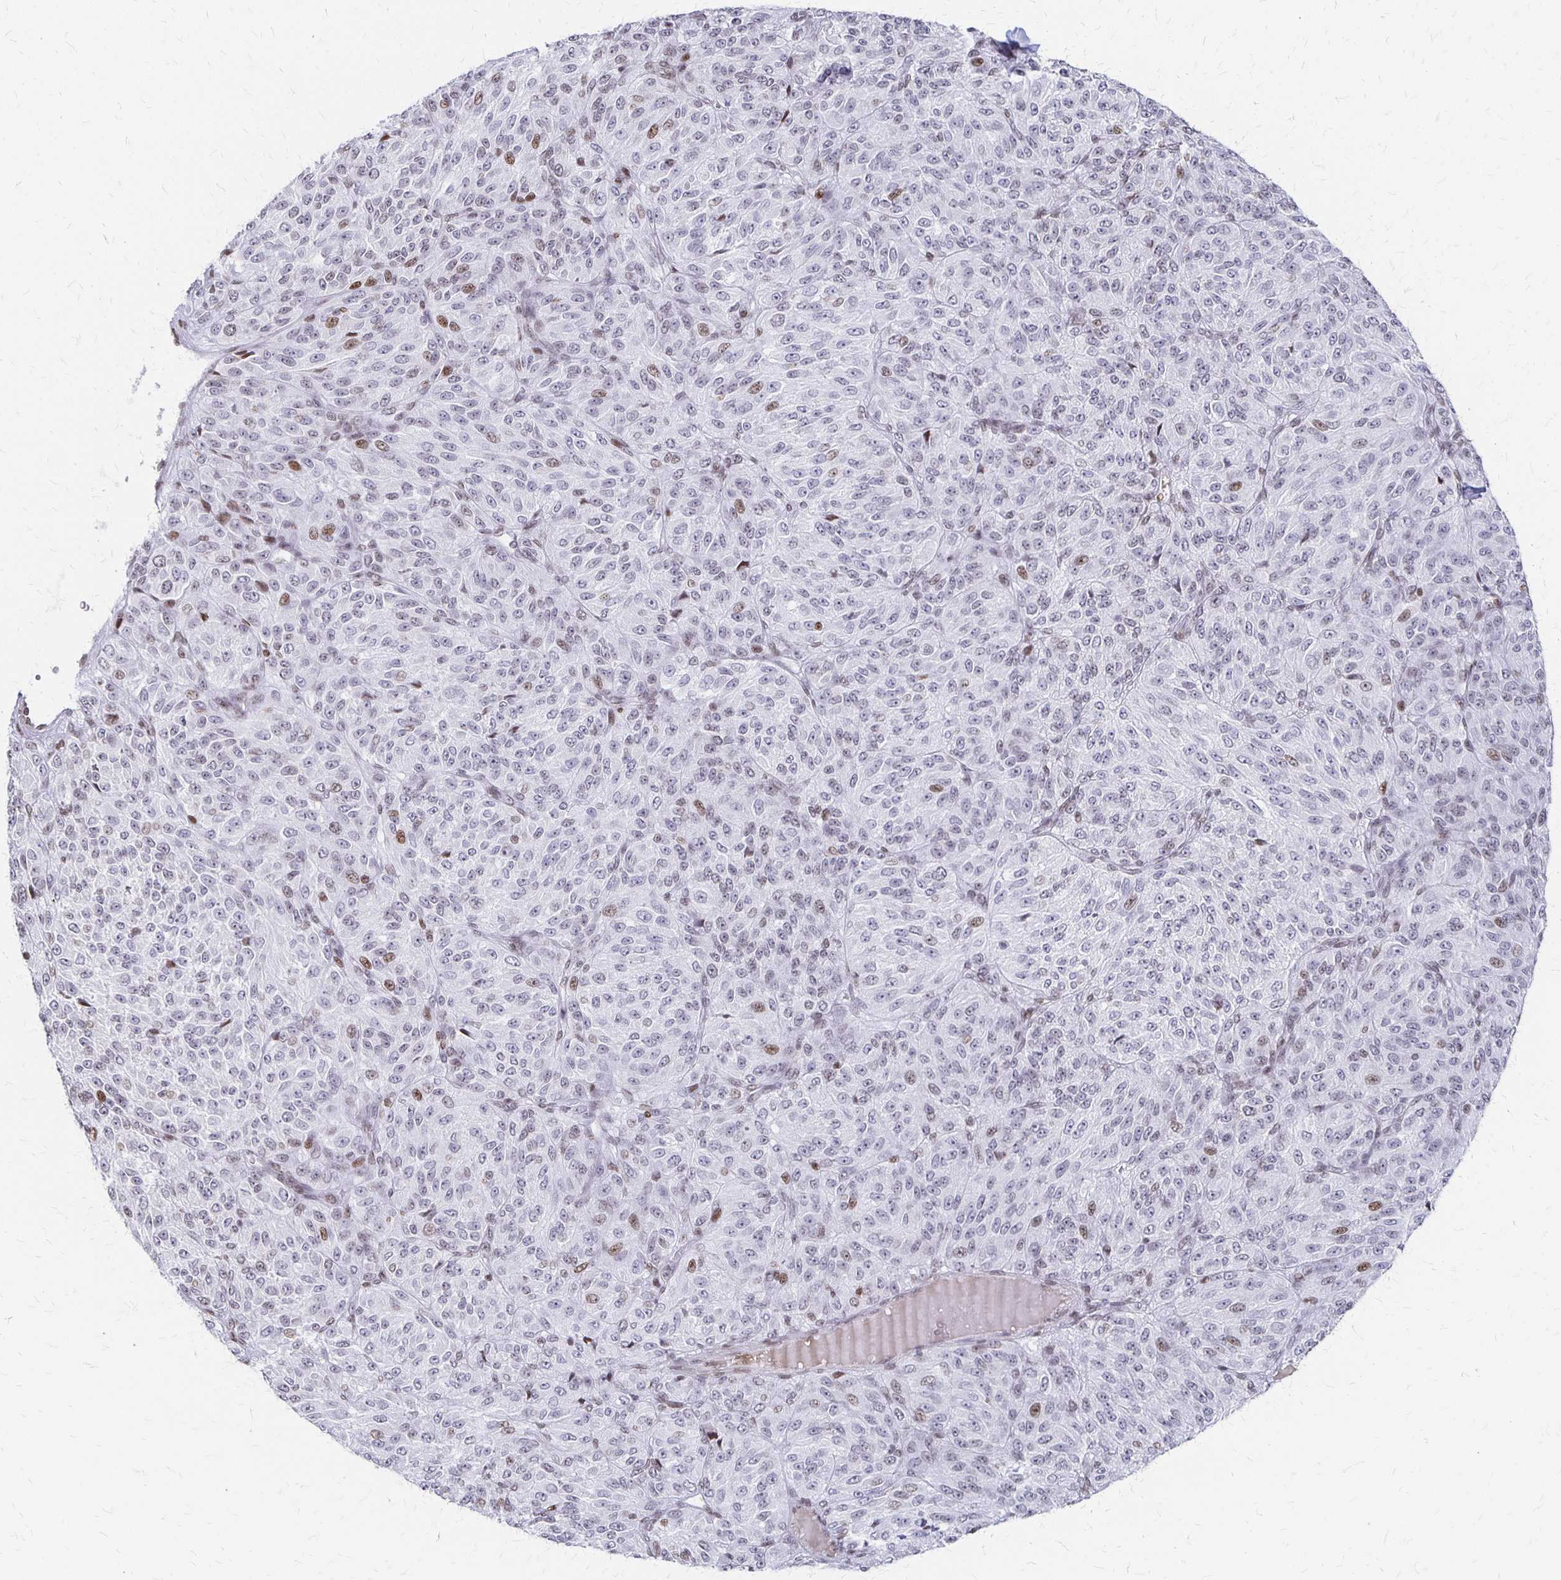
{"staining": {"intensity": "weak", "quantity": "<25%", "location": "nuclear"}, "tissue": "melanoma", "cell_type": "Tumor cells", "image_type": "cancer", "snomed": [{"axis": "morphology", "description": "Malignant melanoma, Metastatic site"}, {"axis": "topography", "description": "Brain"}], "caption": "This is a histopathology image of IHC staining of melanoma, which shows no staining in tumor cells.", "gene": "ZNF280C", "patient": {"sex": "female", "age": 56}}